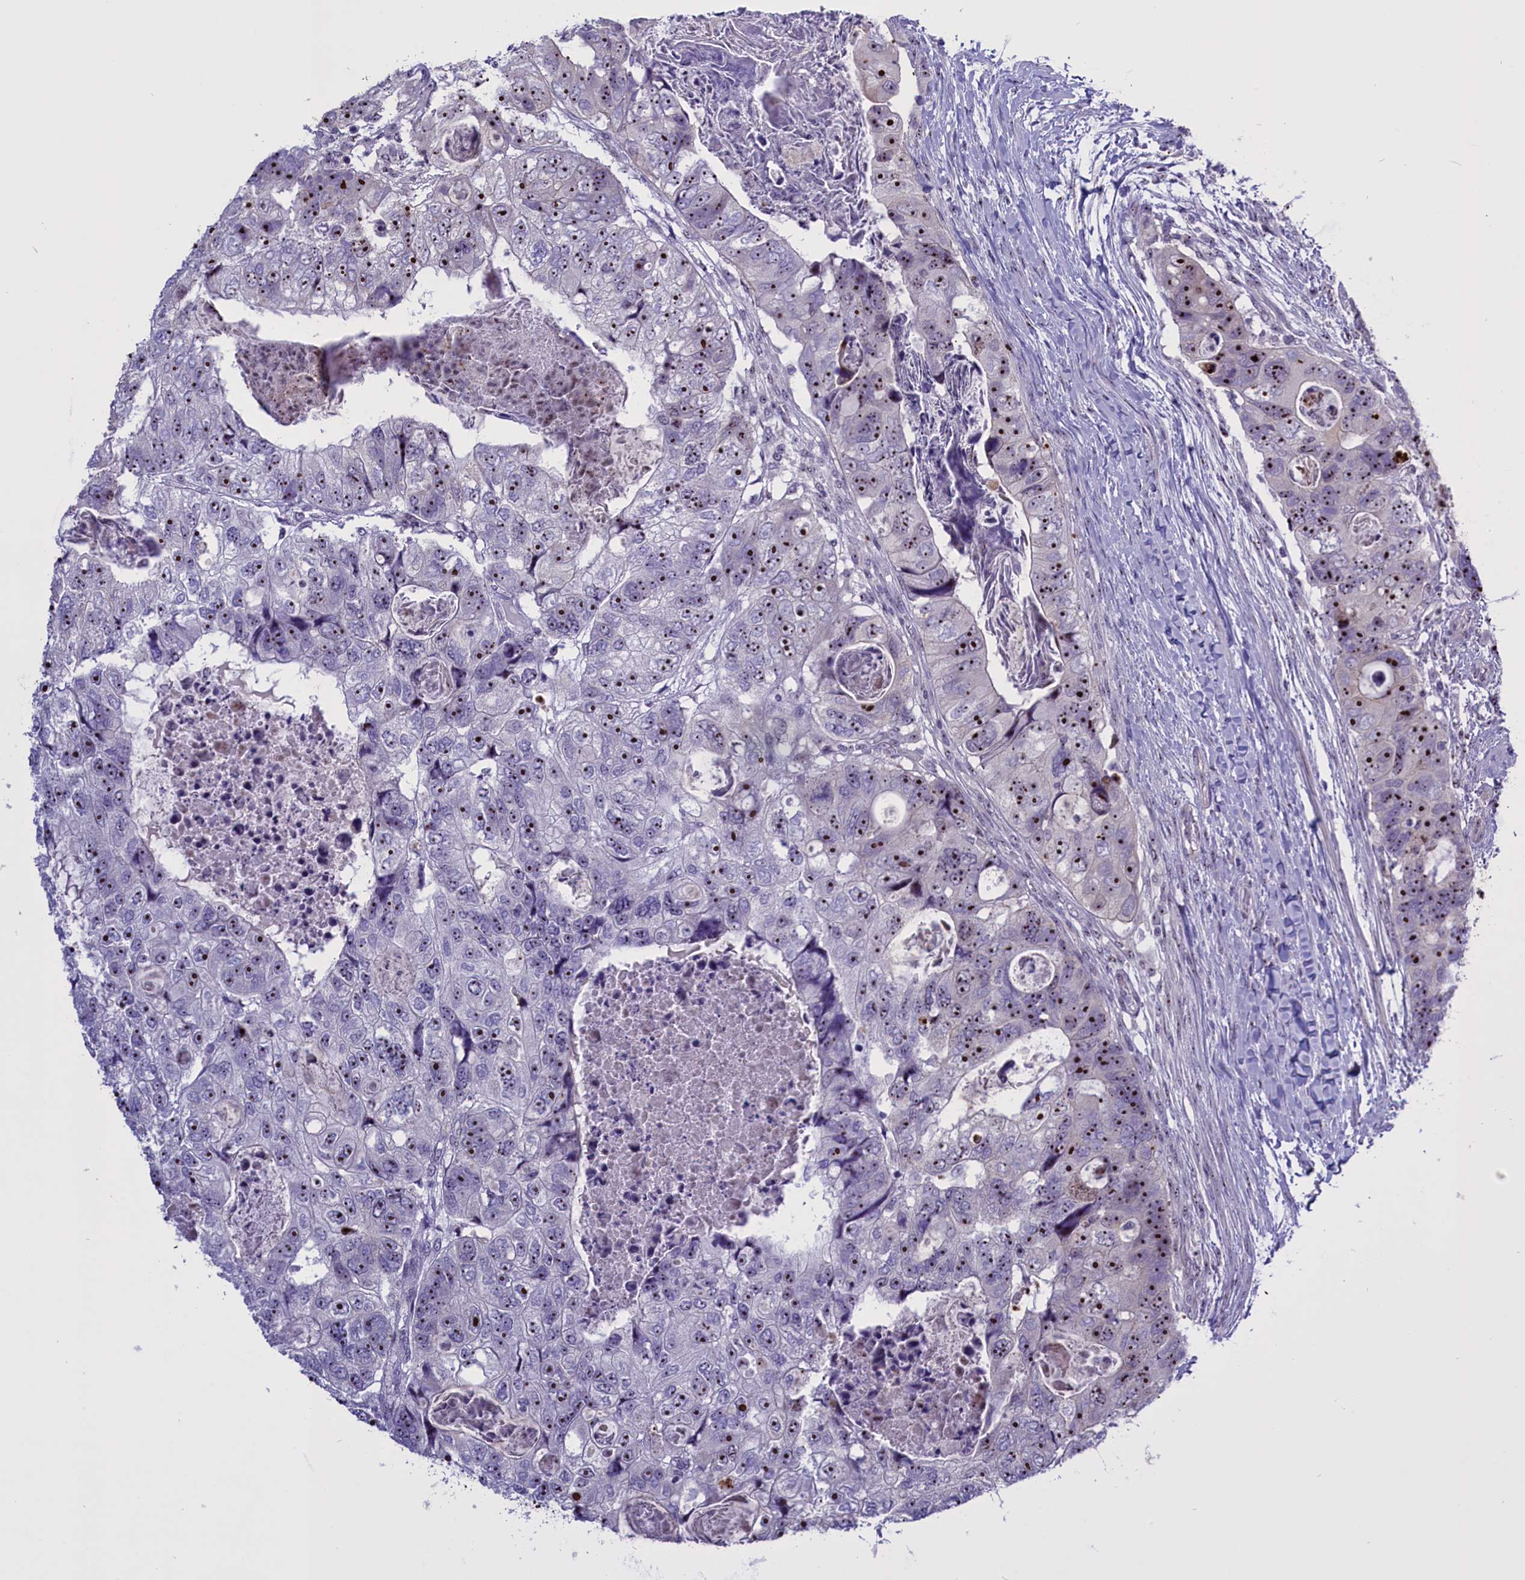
{"staining": {"intensity": "strong", "quantity": ">75%", "location": "nuclear"}, "tissue": "colorectal cancer", "cell_type": "Tumor cells", "image_type": "cancer", "snomed": [{"axis": "morphology", "description": "Adenocarcinoma, NOS"}, {"axis": "topography", "description": "Rectum"}], "caption": "Immunohistochemical staining of human colorectal adenocarcinoma demonstrates high levels of strong nuclear protein staining in about >75% of tumor cells. Immunohistochemistry stains the protein of interest in brown and the nuclei are stained blue.", "gene": "TBL3", "patient": {"sex": "male", "age": 59}}